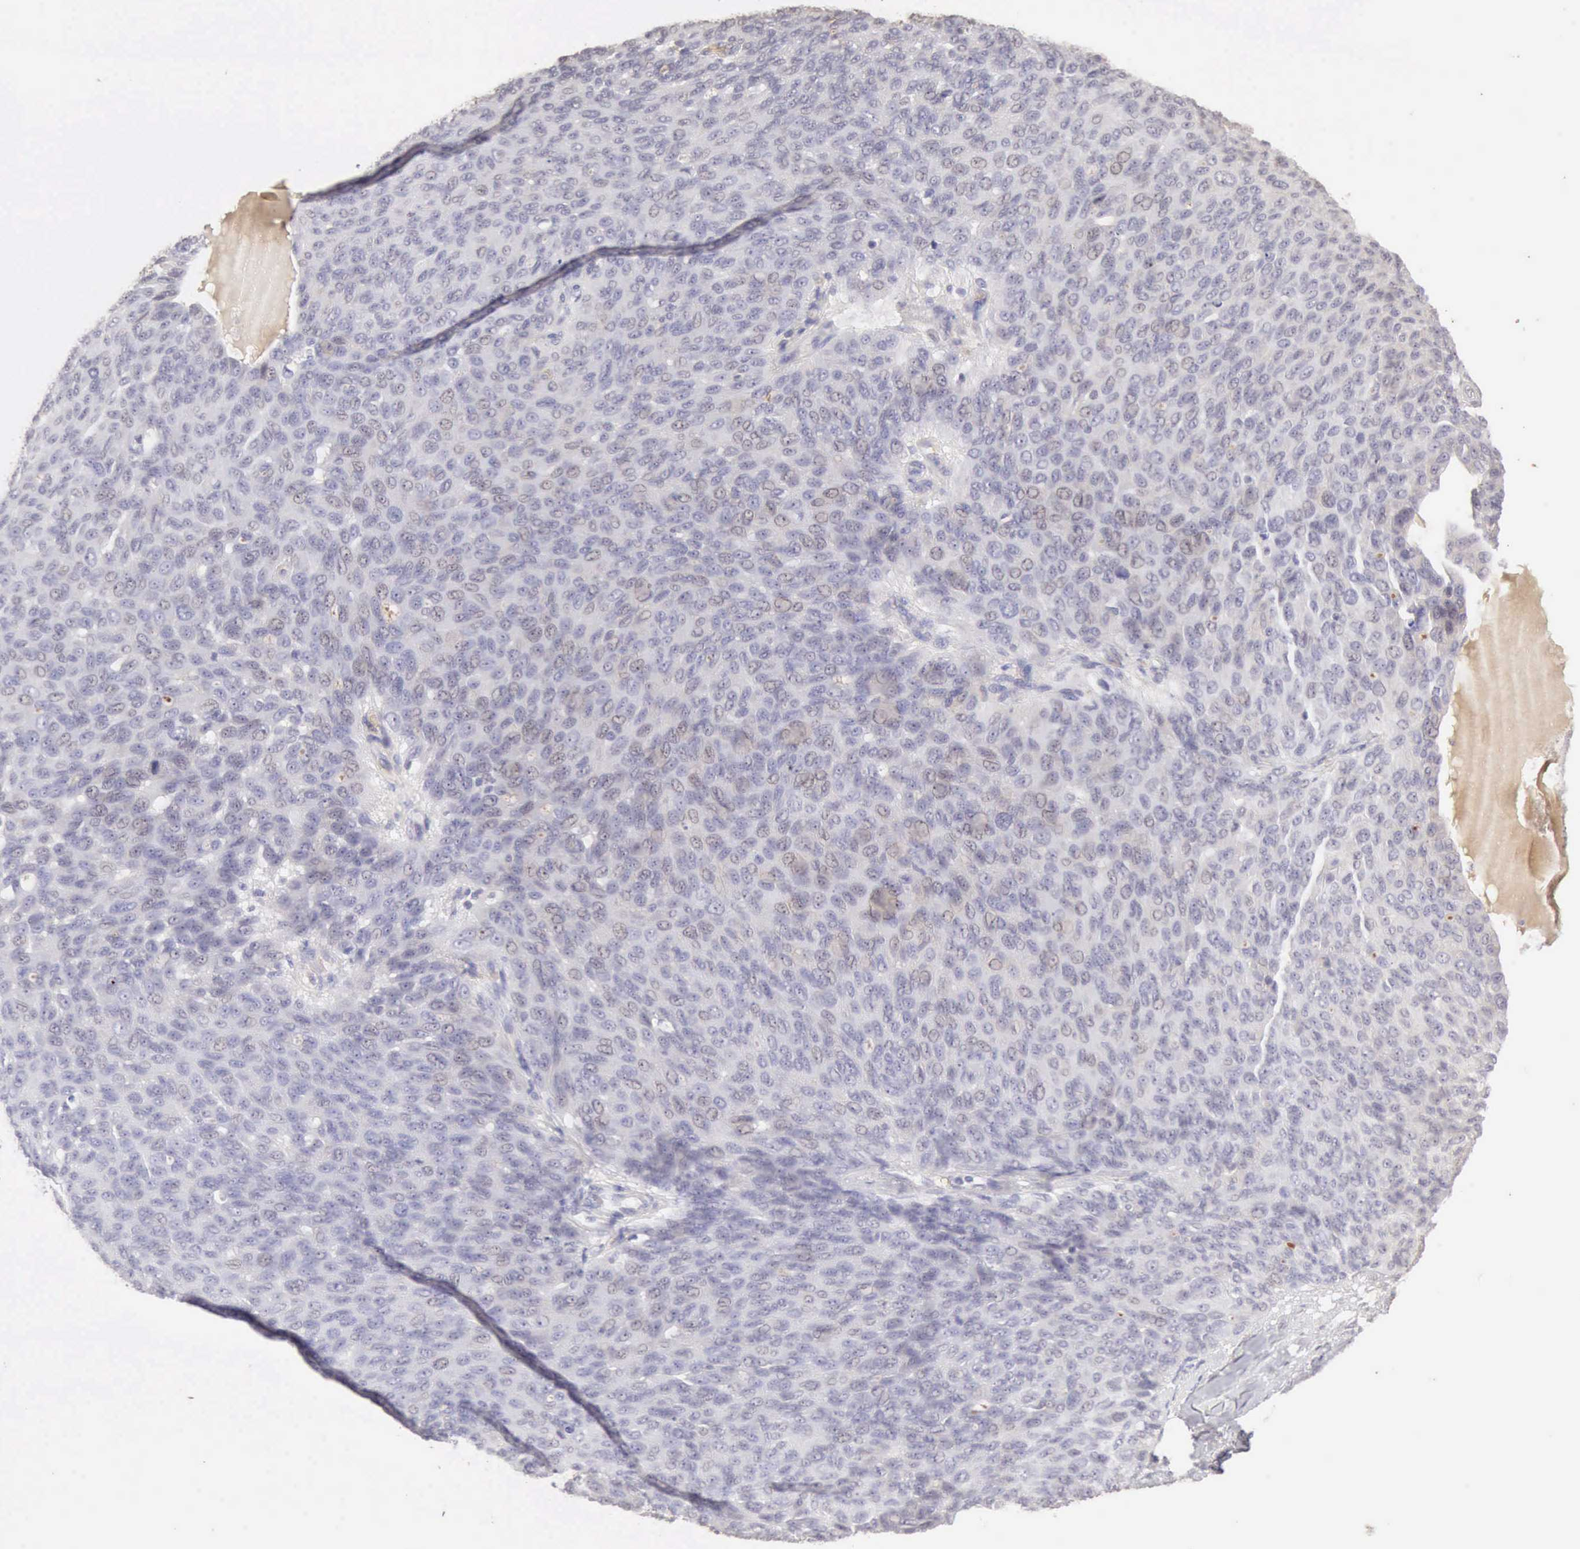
{"staining": {"intensity": "negative", "quantity": "none", "location": "none"}, "tissue": "ovarian cancer", "cell_type": "Tumor cells", "image_type": "cancer", "snomed": [{"axis": "morphology", "description": "Carcinoma, endometroid"}, {"axis": "topography", "description": "Ovary"}], "caption": "Ovarian endometroid carcinoma was stained to show a protein in brown. There is no significant expression in tumor cells. (DAB (3,3'-diaminobenzidine) immunohistochemistry (IHC) visualized using brightfield microscopy, high magnification).", "gene": "CFI", "patient": {"sex": "female", "age": 60}}